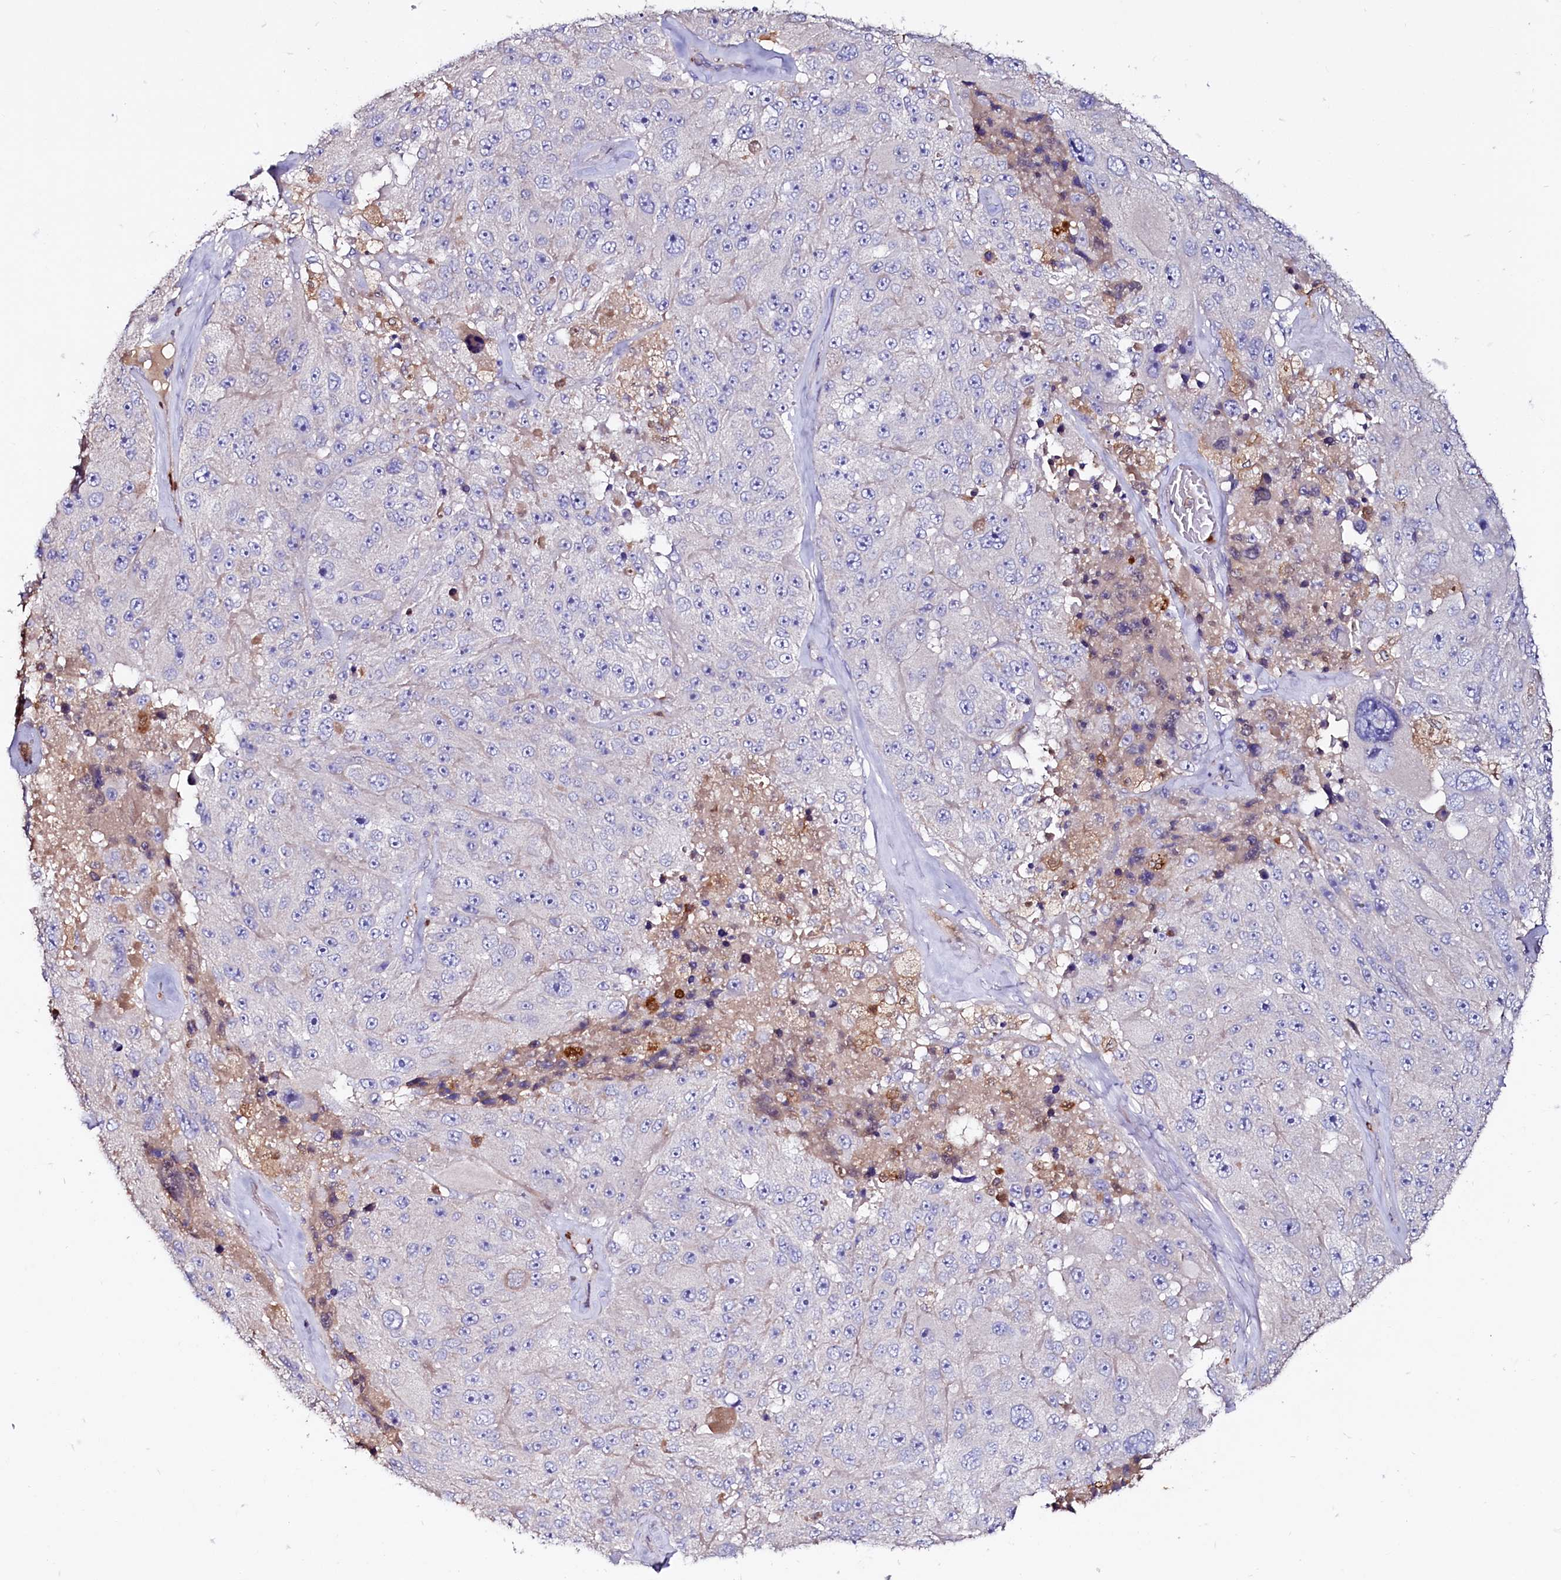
{"staining": {"intensity": "negative", "quantity": "none", "location": "none"}, "tissue": "melanoma", "cell_type": "Tumor cells", "image_type": "cancer", "snomed": [{"axis": "morphology", "description": "Malignant melanoma, Metastatic site"}, {"axis": "topography", "description": "Lymph node"}], "caption": "High magnification brightfield microscopy of malignant melanoma (metastatic site) stained with DAB (3,3'-diaminobenzidine) (brown) and counterstained with hematoxylin (blue): tumor cells show no significant staining.", "gene": "IL17RD", "patient": {"sex": "male", "age": 62}}